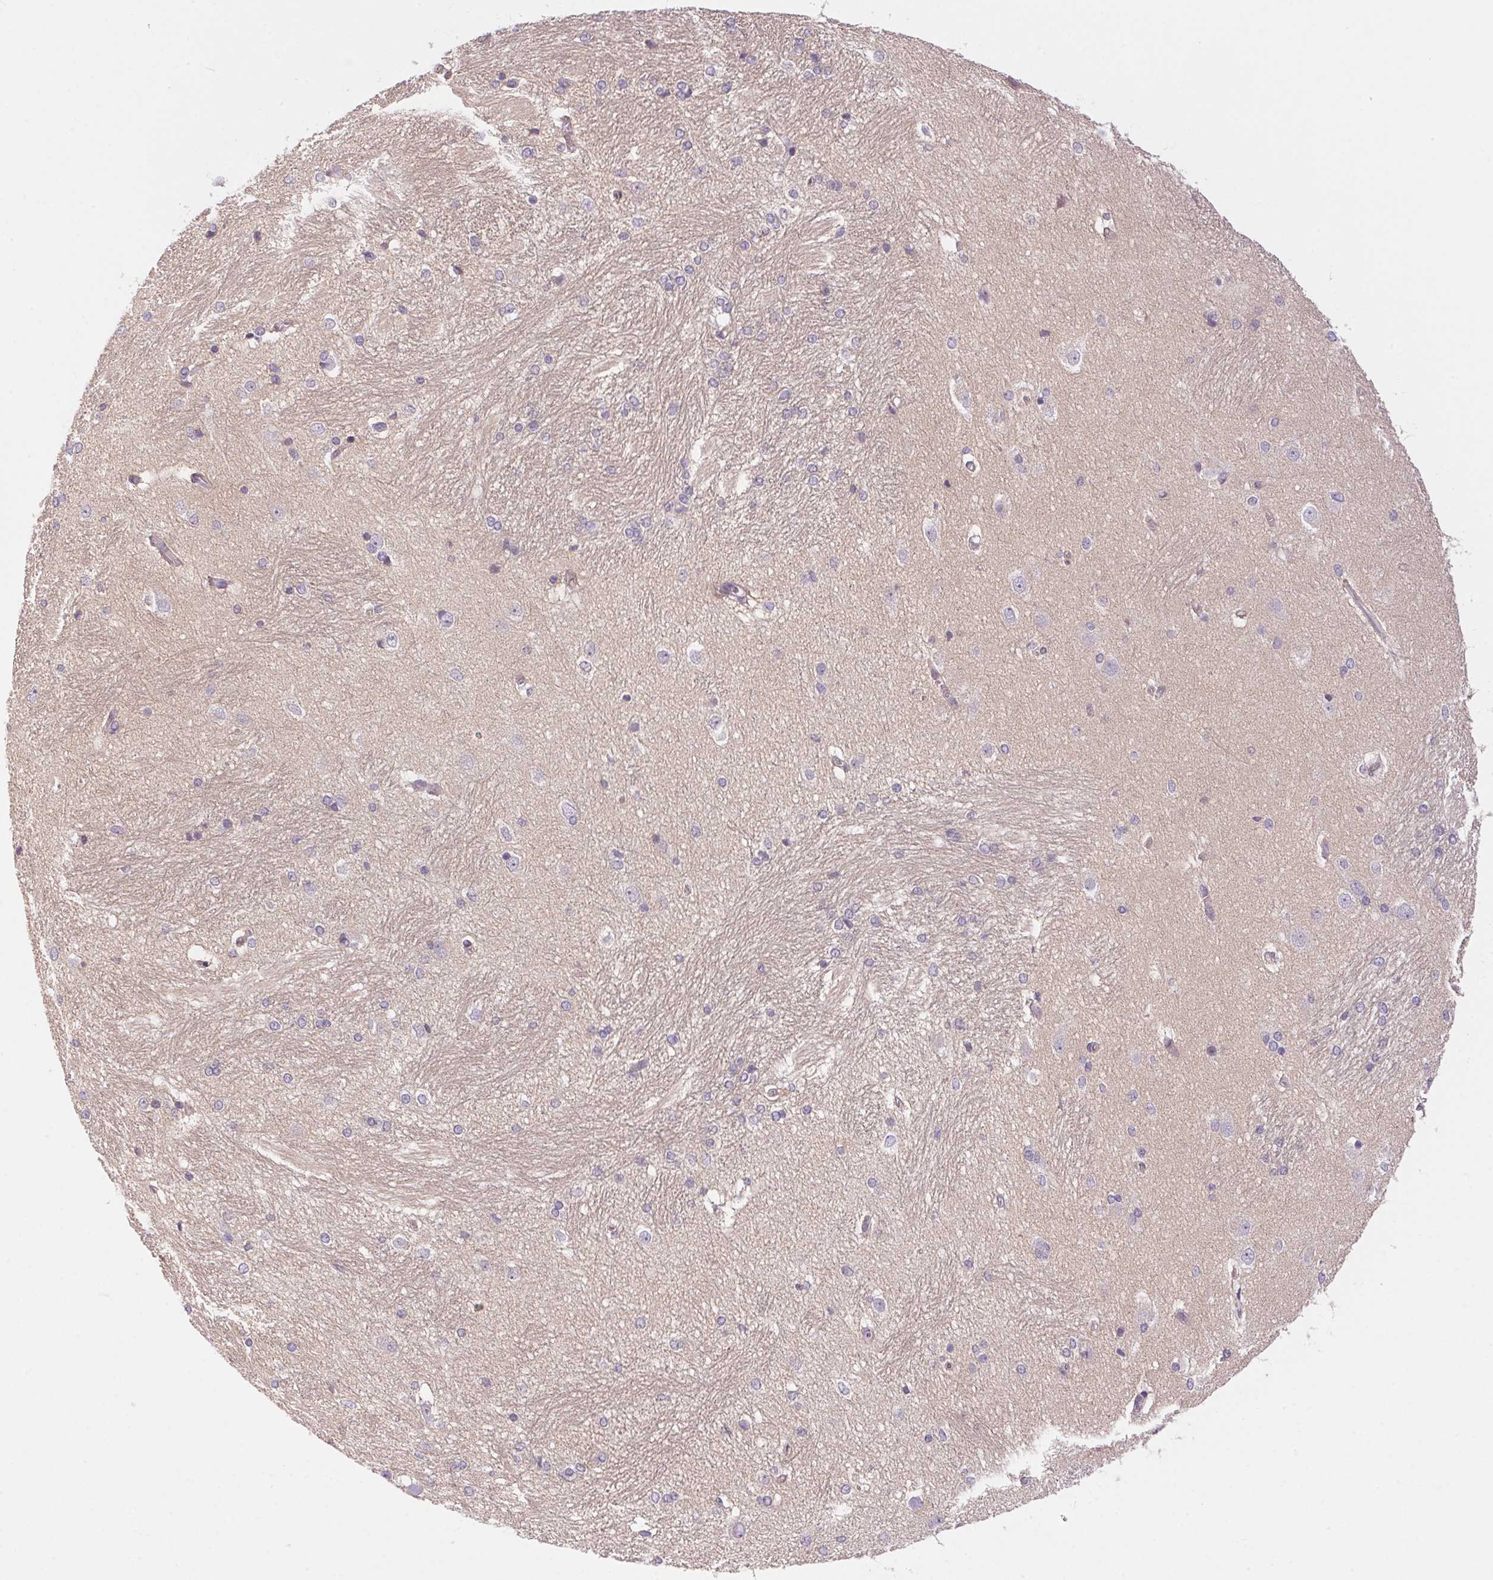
{"staining": {"intensity": "negative", "quantity": "none", "location": "none"}, "tissue": "hippocampus", "cell_type": "Glial cells", "image_type": "normal", "snomed": [{"axis": "morphology", "description": "Normal tissue, NOS"}, {"axis": "topography", "description": "Cerebral cortex"}, {"axis": "topography", "description": "Hippocampus"}], "caption": "This histopathology image is of unremarkable hippocampus stained with immunohistochemistry to label a protein in brown with the nuclei are counter-stained blue. There is no staining in glial cells.", "gene": "UNC13B", "patient": {"sex": "female", "age": 19}}